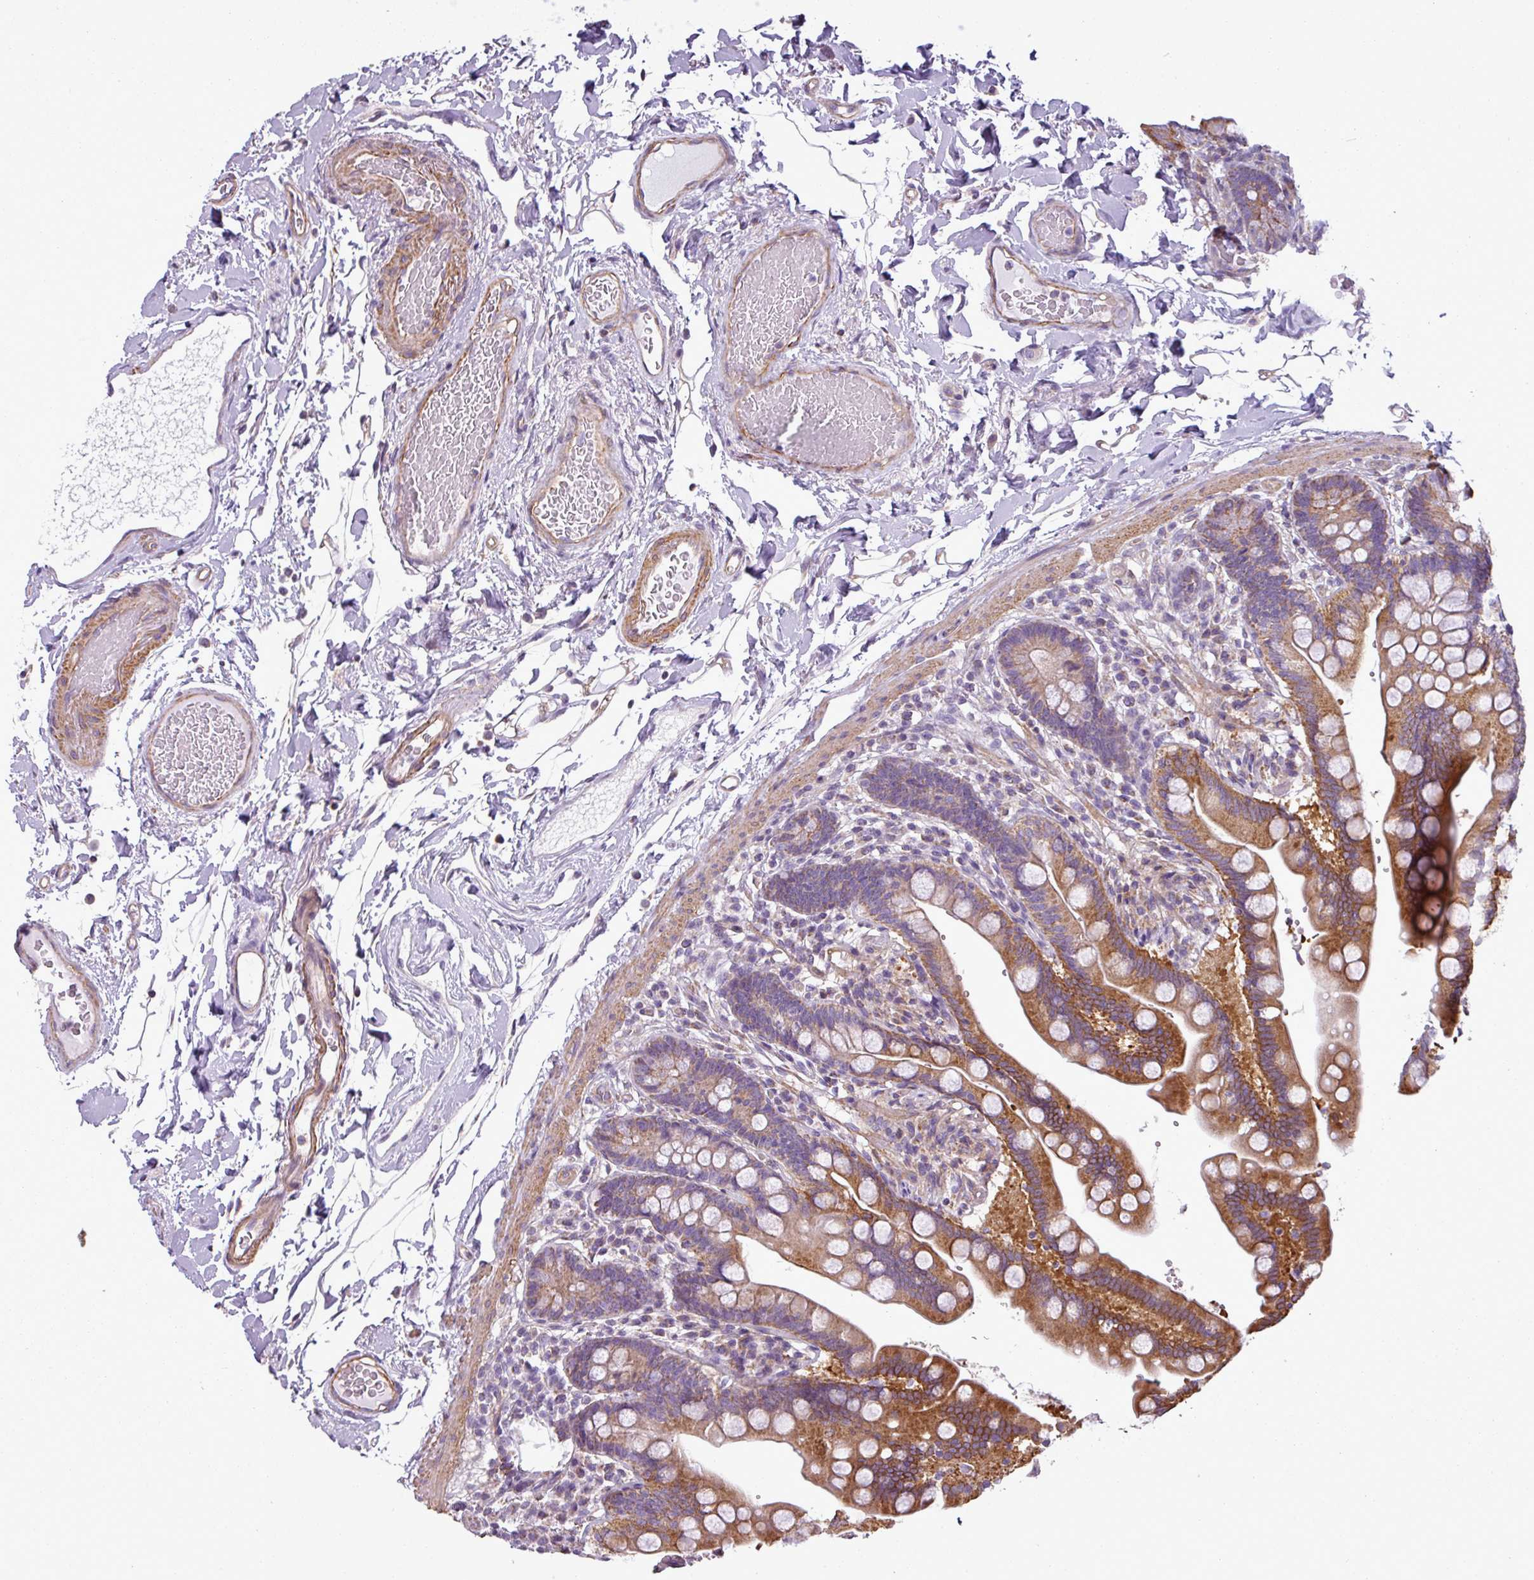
{"staining": {"intensity": "moderate", "quantity": ">75%", "location": "cytoplasmic/membranous"}, "tissue": "colon", "cell_type": "Endothelial cells", "image_type": "normal", "snomed": [{"axis": "morphology", "description": "Normal tissue, NOS"}, {"axis": "topography", "description": "Smooth muscle"}, {"axis": "topography", "description": "Colon"}], "caption": "Immunohistochemistry (IHC) of normal colon shows medium levels of moderate cytoplasmic/membranous staining in about >75% of endothelial cells.", "gene": "BTN2A2", "patient": {"sex": "male", "age": 73}}